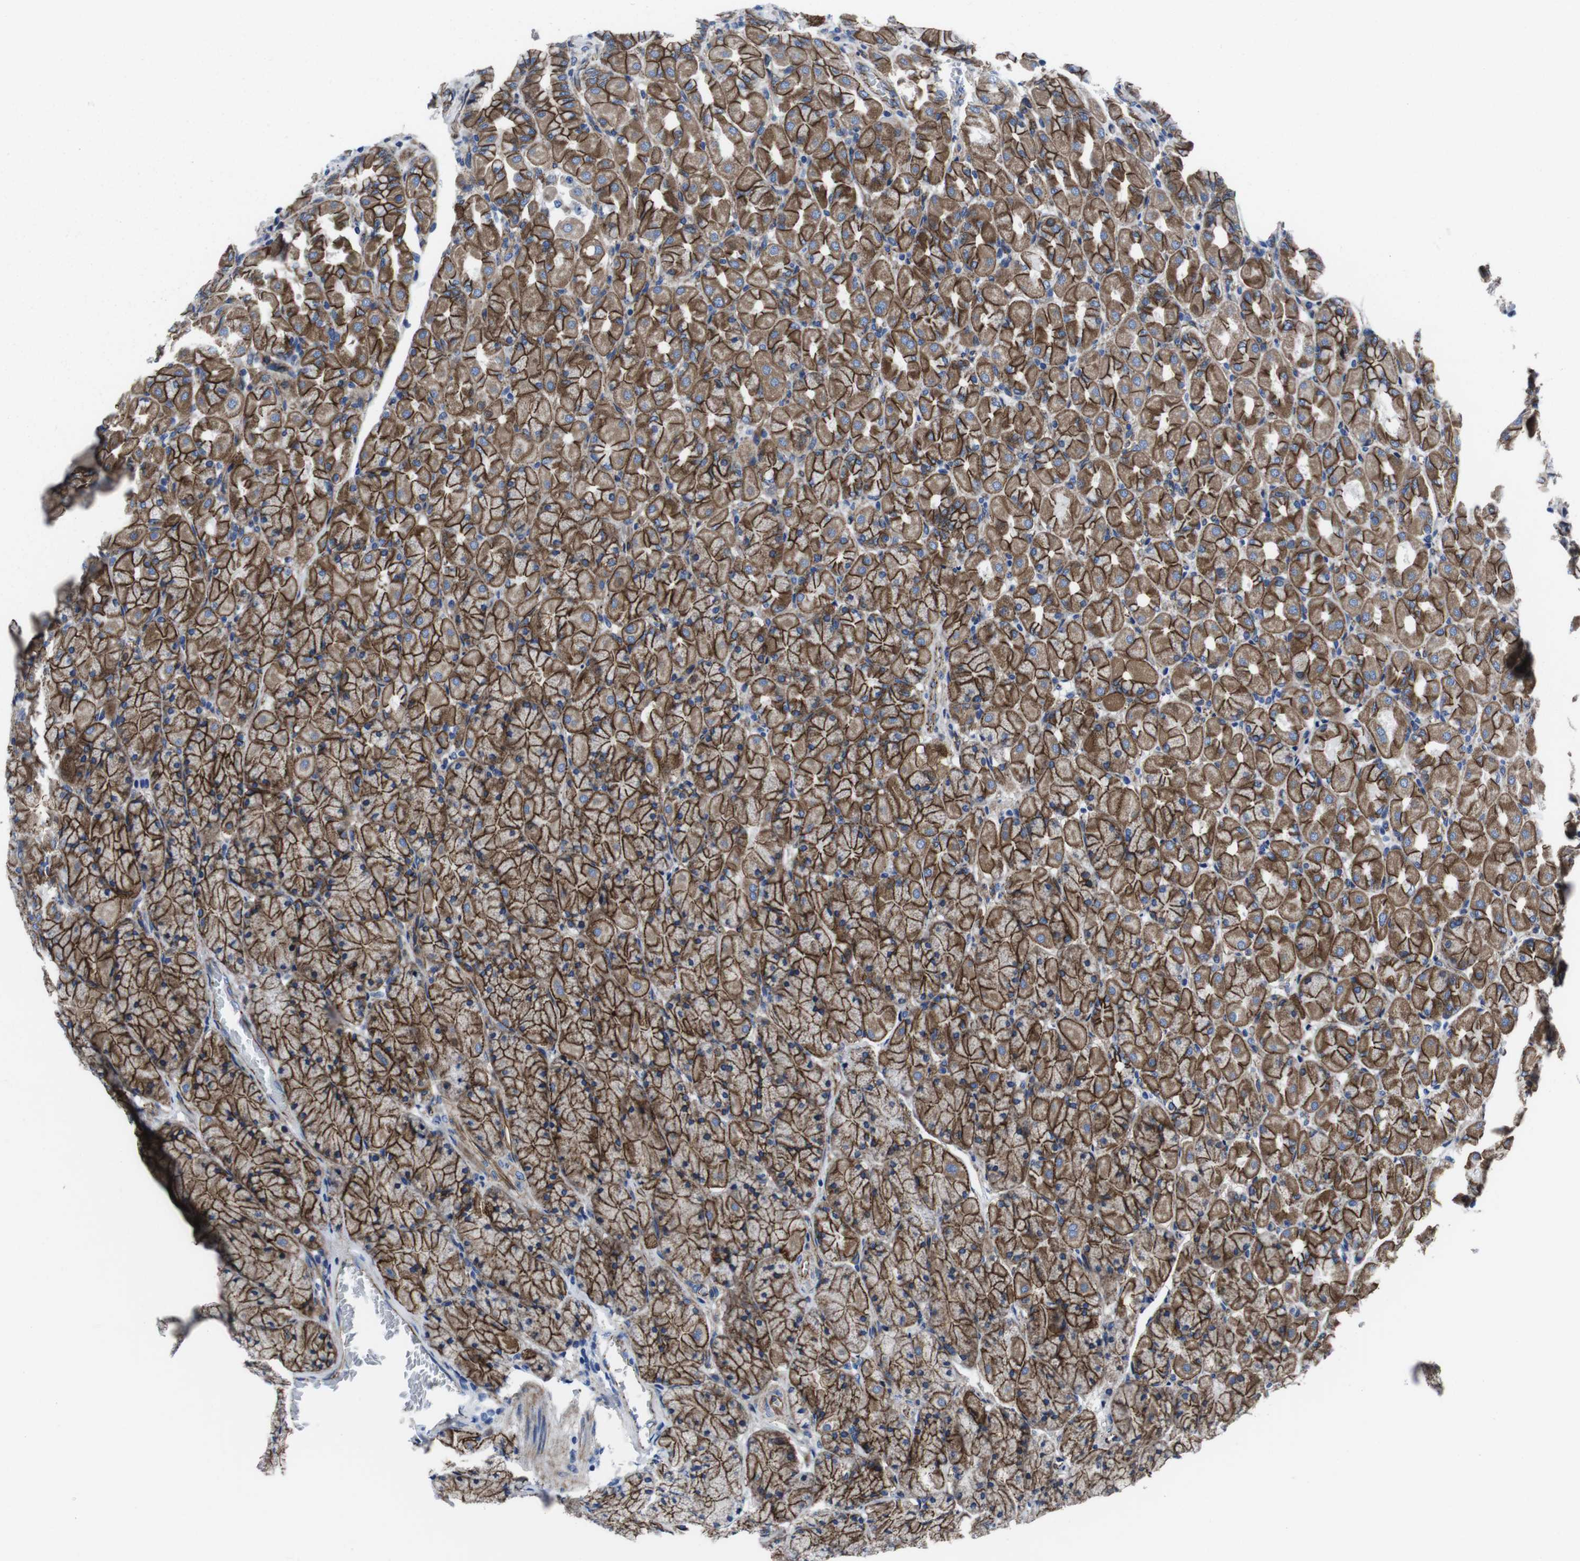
{"staining": {"intensity": "strong", "quantity": ">75%", "location": "cytoplasmic/membranous"}, "tissue": "stomach", "cell_type": "Glandular cells", "image_type": "normal", "snomed": [{"axis": "morphology", "description": "Normal tissue, NOS"}, {"axis": "topography", "description": "Stomach, upper"}], "caption": "Stomach stained with immunohistochemistry exhibits strong cytoplasmic/membranous positivity in about >75% of glandular cells.", "gene": "NUMB", "patient": {"sex": "female", "age": 56}}